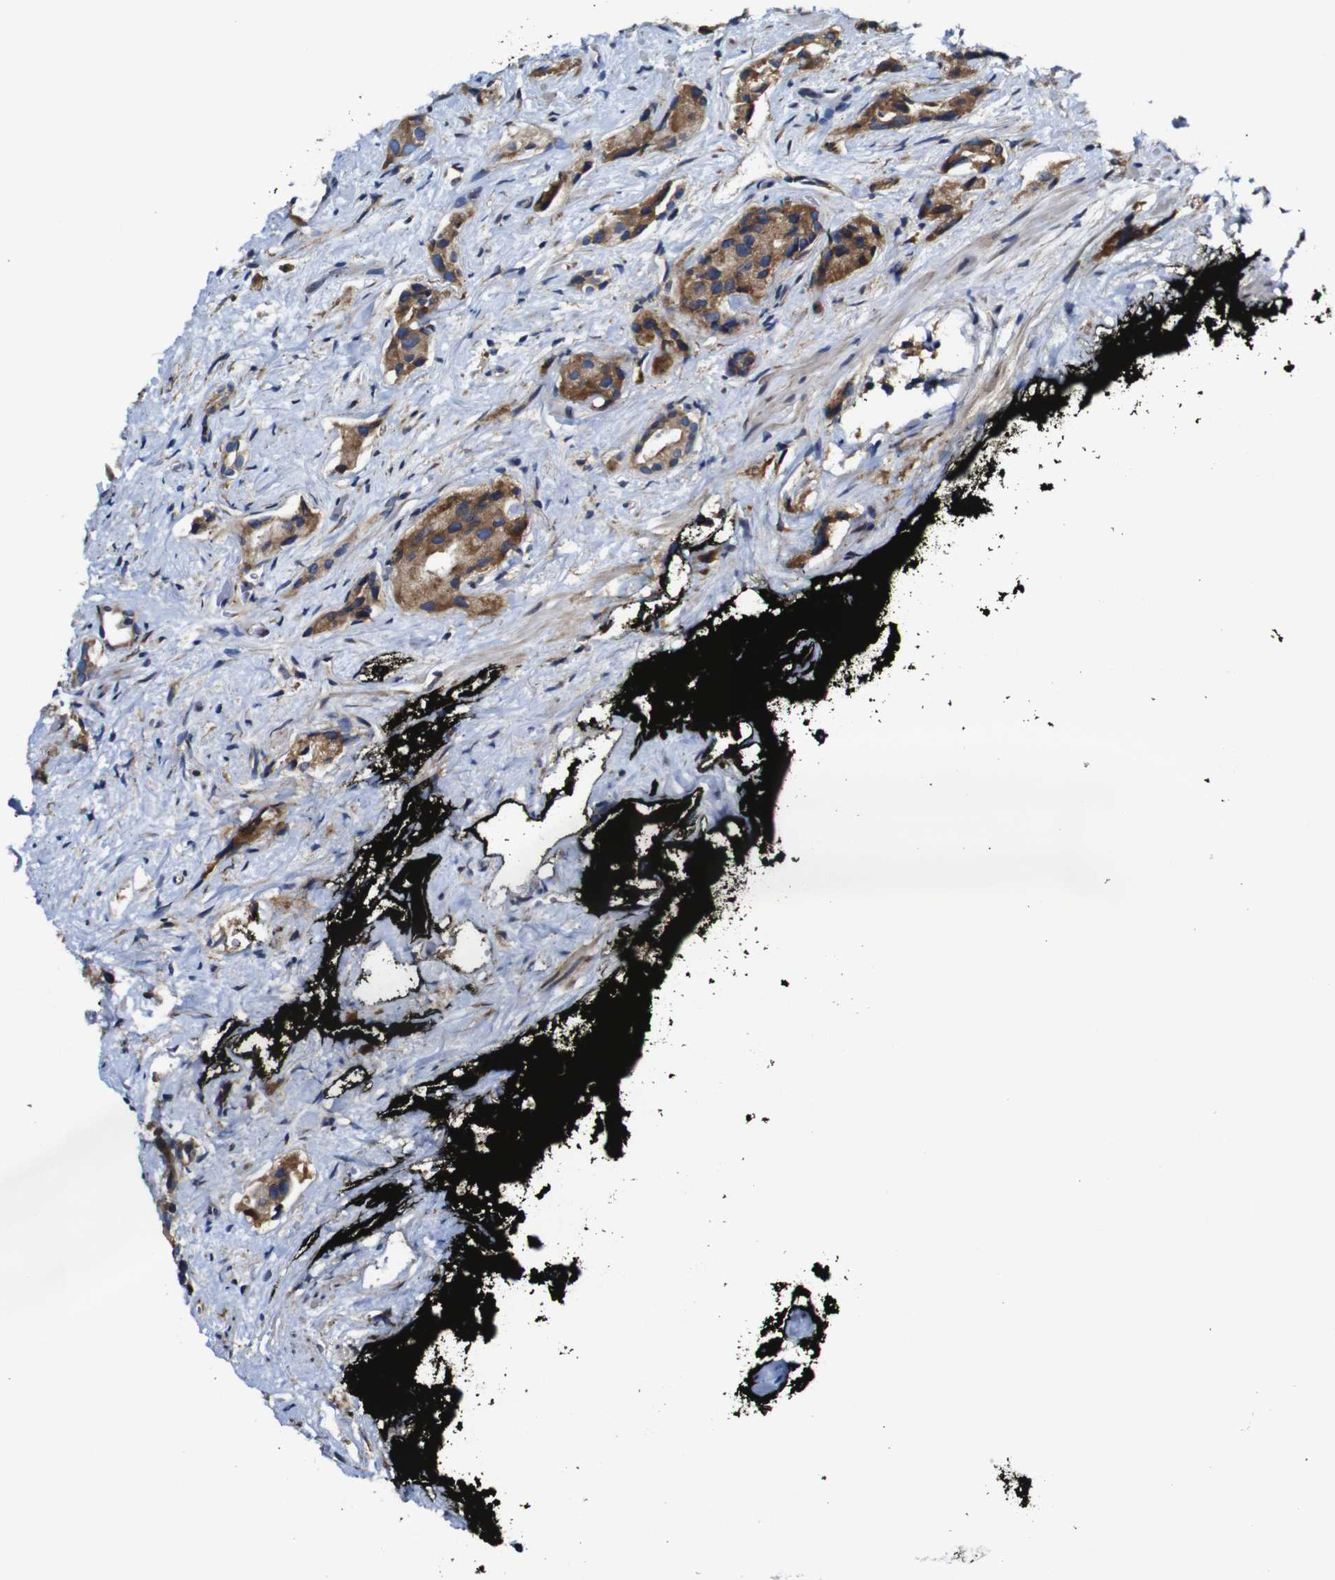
{"staining": {"intensity": "weak", "quantity": ">75%", "location": "cytoplasmic/membranous"}, "tissue": "prostate cancer", "cell_type": "Tumor cells", "image_type": "cancer", "snomed": [{"axis": "morphology", "description": "Adenocarcinoma, High grade"}, {"axis": "topography", "description": "Prostate"}], "caption": "Immunohistochemical staining of adenocarcinoma (high-grade) (prostate) reveals low levels of weak cytoplasmic/membranous staining in about >75% of tumor cells.", "gene": "CLCC1", "patient": {"sex": "male", "age": 71}}